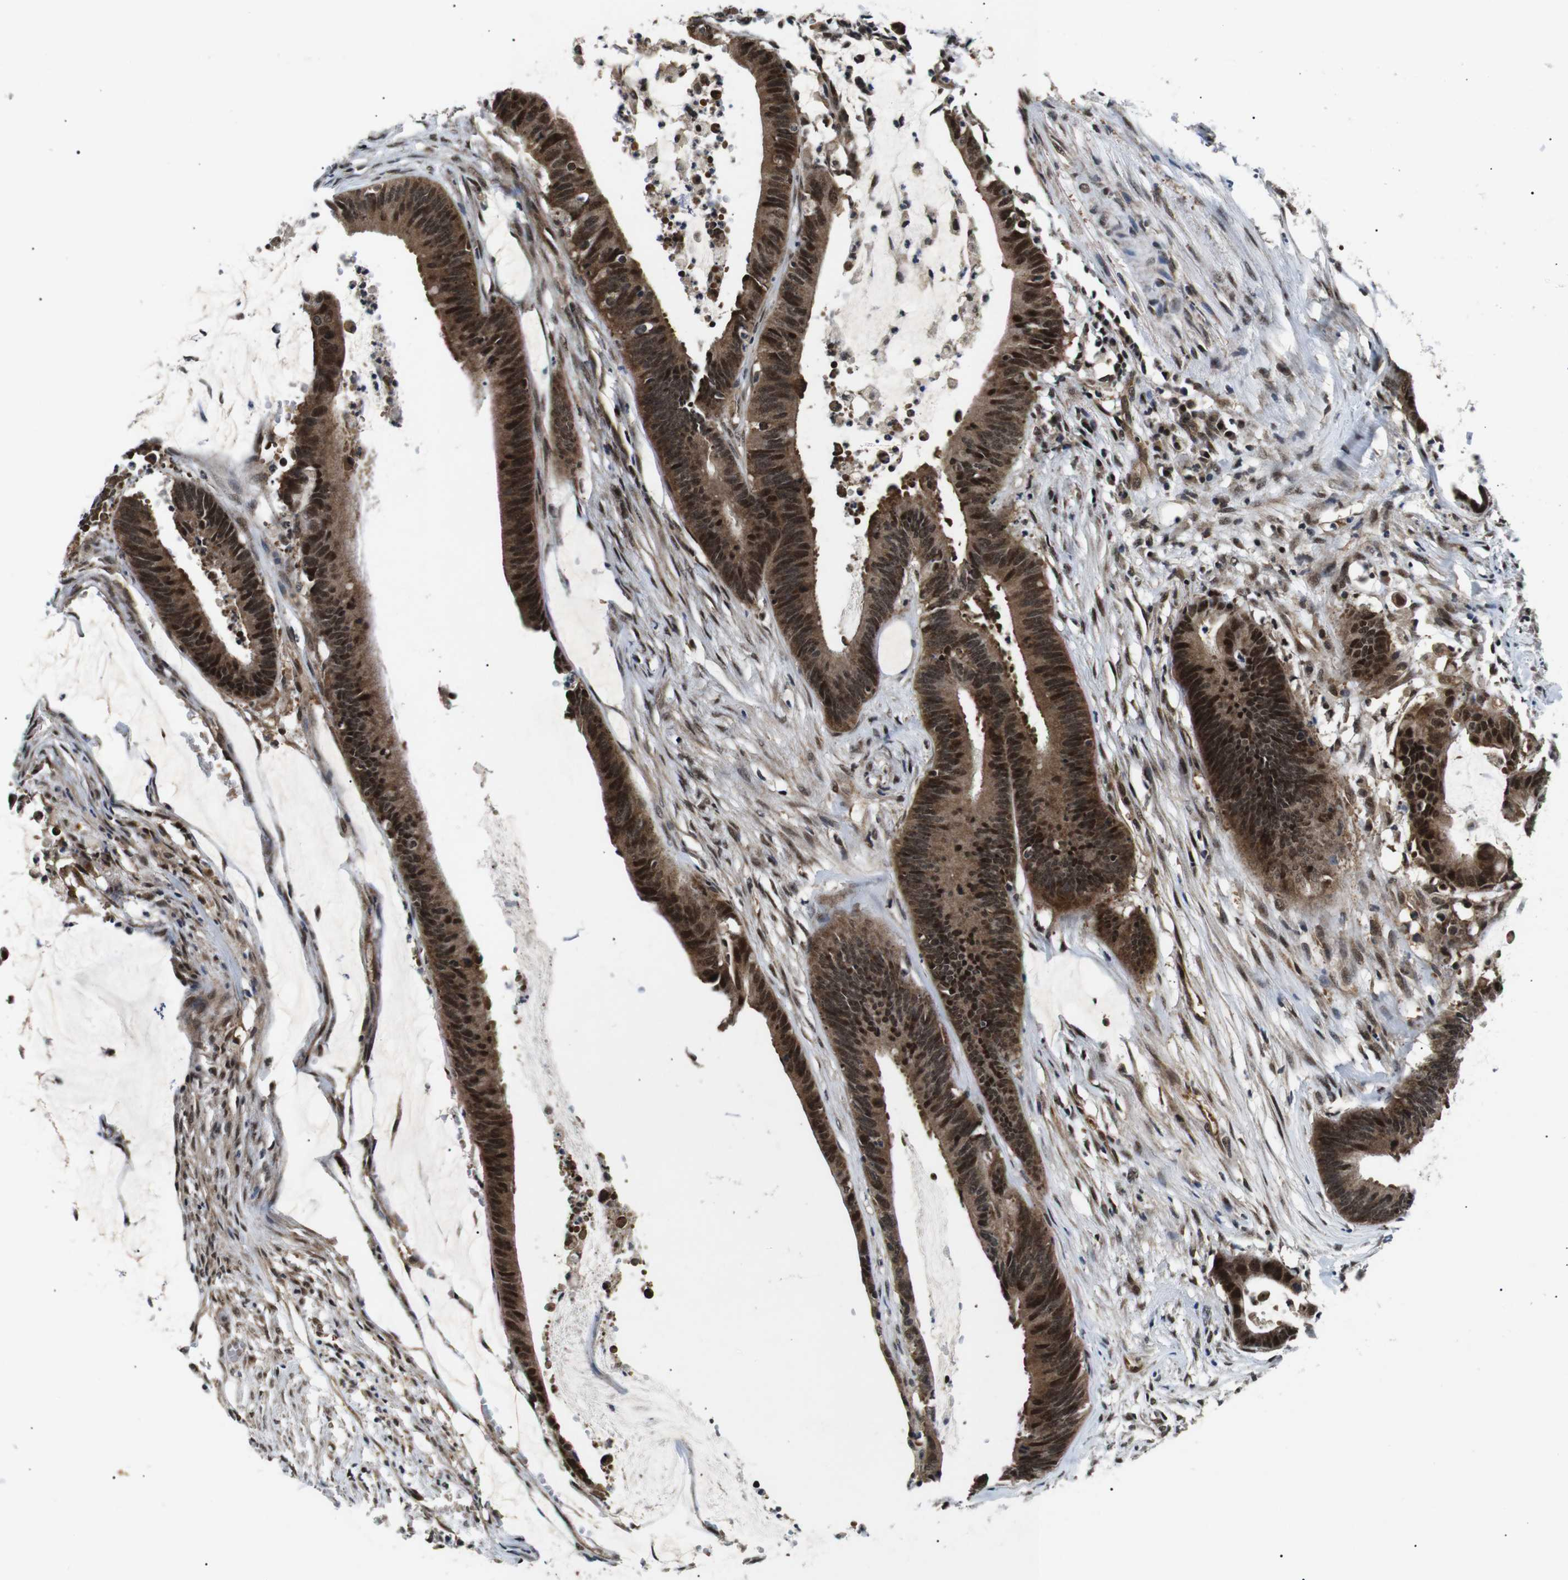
{"staining": {"intensity": "strong", "quantity": ">75%", "location": "cytoplasmic/membranous,nuclear"}, "tissue": "colorectal cancer", "cell_type": "Tumor cells", "image_type": "cancer", "snomed": [{"axis": "morphology", "description": "Adenocarcinoma, NOS"}, {"axis": "topography", "description": "Rectum"}], "caption": "A micrograph of adenocarcinoma (colorectal) stained for a protein demonstrates strong cytoplasmic/membranous and nuclear brown staining in tumor cells. The staining was performed using DAB (3,3'-diaminobenzidine), with brown indicating positive protein expression. Nuclei are stained blue with hematoxylin.", "gene": "SKP1", "patient": {"sex": "female", "age": 66}}